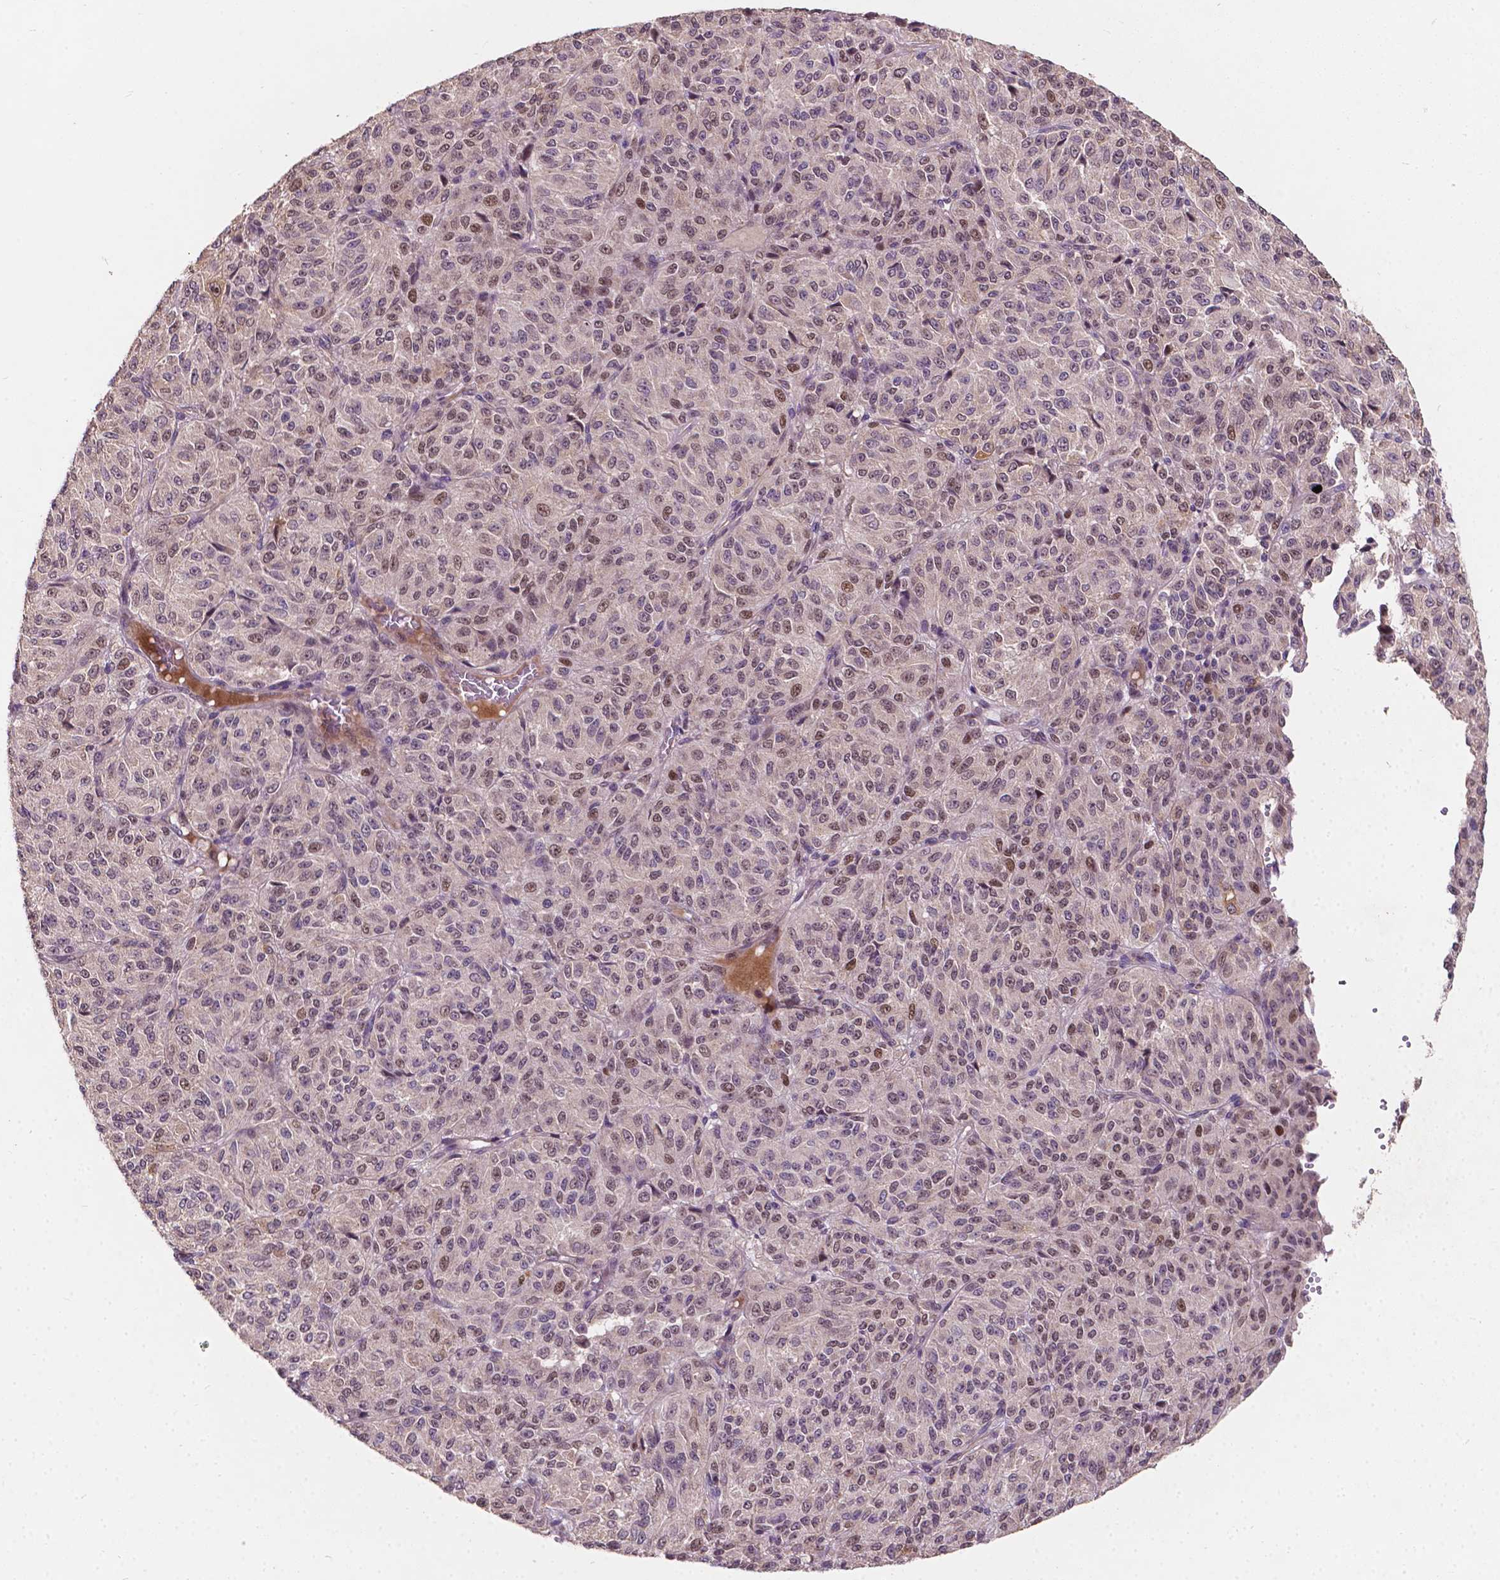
{"staining": {"intensity": "weak", "quantity": "25%-75%", "location": "nuclear"}, "tissue": "melanoma", "cell_type": "Tumor cells", "image_type": "cancer", "snomed": [{"axis": "morphology", "description": "Malignant melanoma, Metastatic site"}, {"axis": "topography", "description": "Brain"}], "caption": "A high-resolution histopathology image shows immunohistochemistry staining of malignant melanoma (metastatic site), which demonstrates weak nuclear expression in approximately 25%-75% of tumor cells. Using DAB (3,3'-diaminobenzidine) (brown) and hematoxylin (blue) stains, captured at high magnification using brightfield microscopy.", "gene": "DUSP16", "patient": {"sex": "female", "age": 56}}